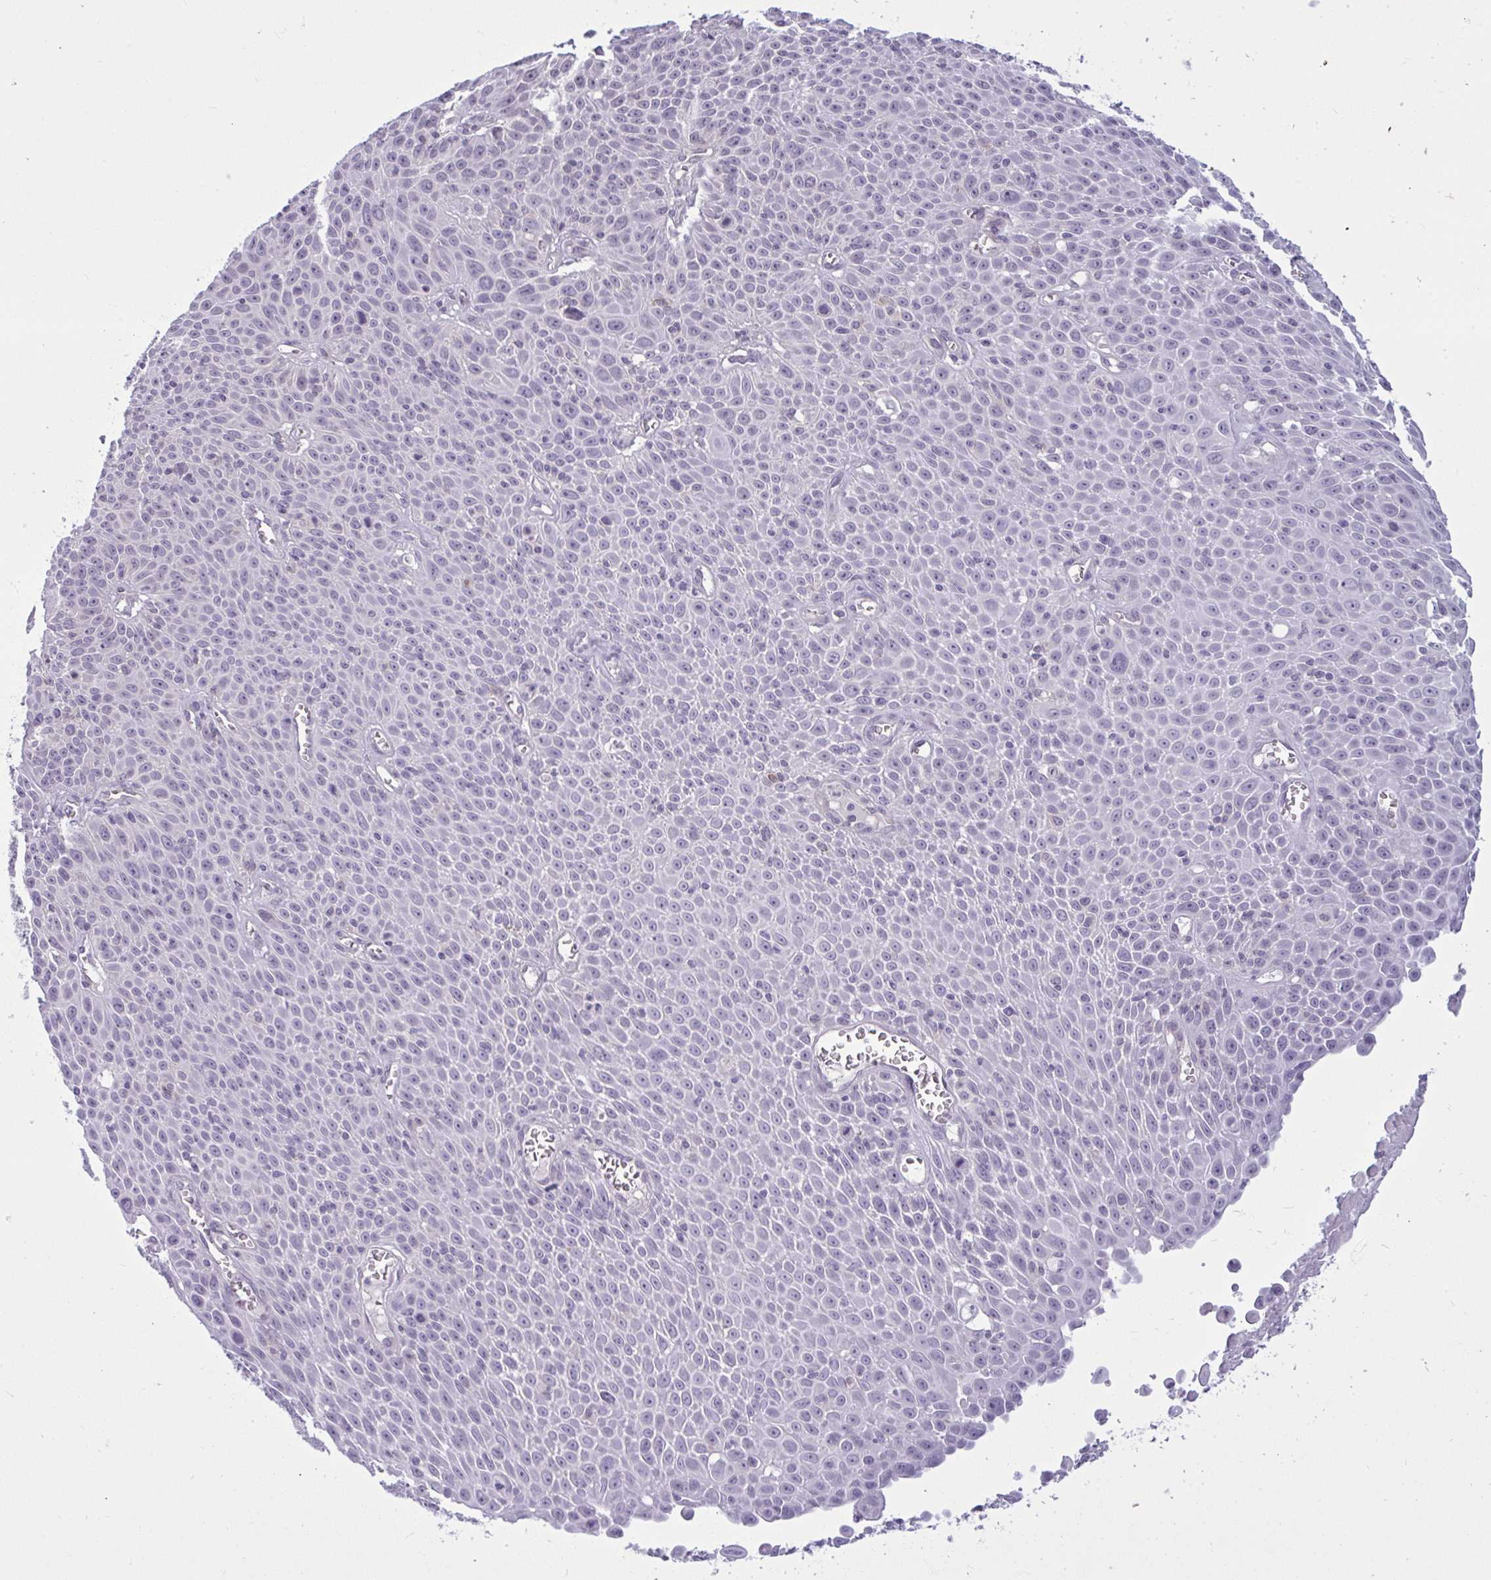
{"staining": {"intensity": "negative", "quantity": "none", "location": "none"}, "tissue": "lung cancer", "cell_type": "Tumor cells", "image_type": "cancer", "snomed": [{"axis": "morphology", "description": "Squamous cell carcinoma, NOS"}, {"axis": "morphology", "description": "Squamous cell carcinoma, metastatic, NOS"}, {"axis": "topography", "description": "Lymph node"}, {"axis": "topography", "description": "Lung"}], "caption": "Immunohistochemical staining of squamous cell carcinoma (lung) reveals no significant positivity in tumor cells.", "gene": "TBC1D4", "patient": {"sex": "female", "age": 62}}